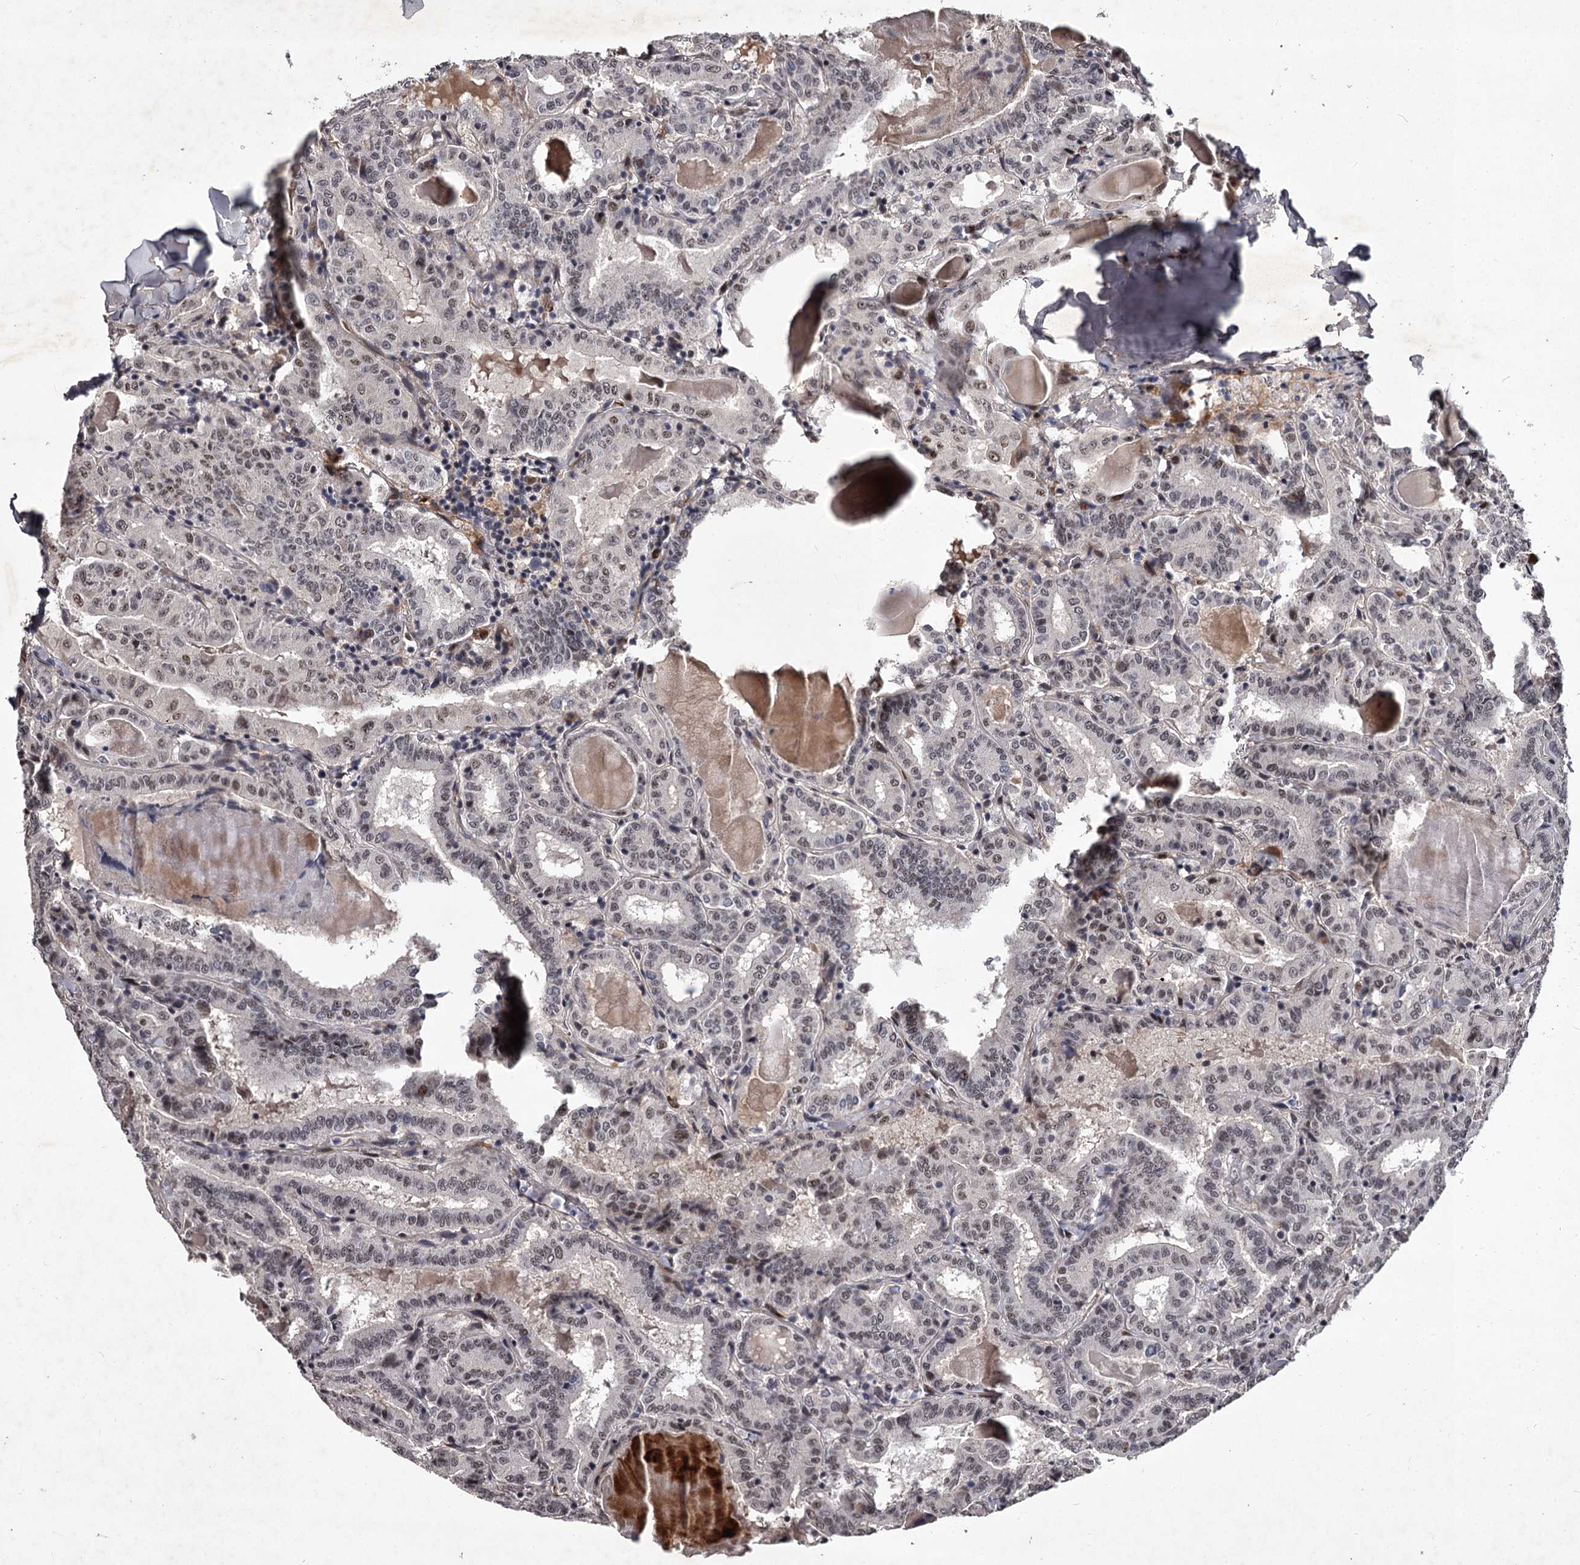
{"staining": {"intensity": "weak", "quantity": "25%-75%", "location": "nuclear"}, "tissue": "thyroid cancer", "cell_type": "Tumor cells", "image_type": "cancer", "snomed": [{"axis": "morphology", "description": "Papillary adenocarcinoma, NOS"}, {"axis": "topography", "description": "Thyroid gland"}], "caption": "Thyroid cancer (papillary adenocarcinoma) stained for a protein (brown) reveals weak nuclear positive expression in approximately 25%-75% of tumor cells.", "gene": "RNF44", "patient": {"sex": "female", "age": 72}}